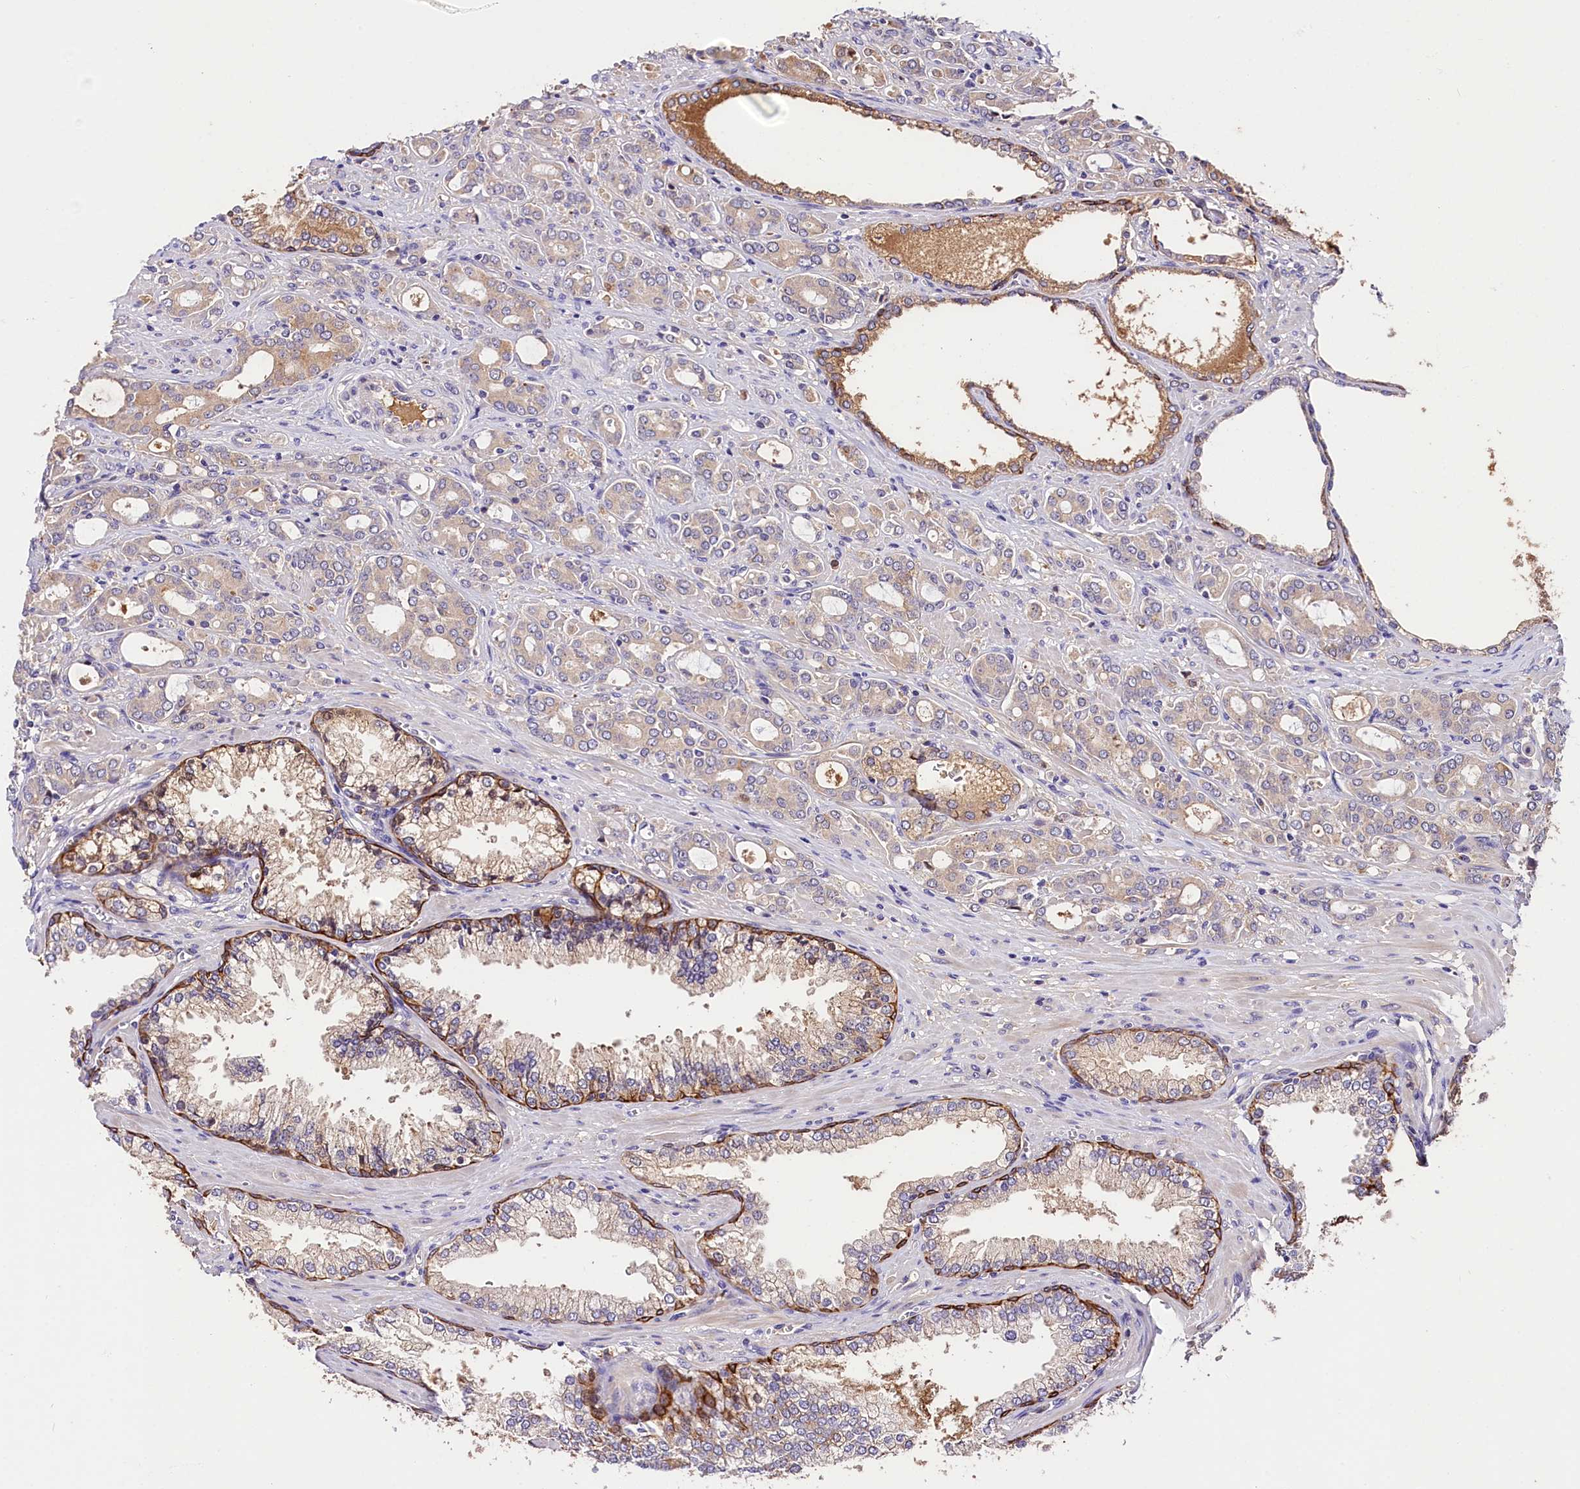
{"staining": {"intensity": "negative", "quantity": "none", "location": "none"}, "tissue": "prostate cancer", "cell_type": "Tumor cells", "image_type": "cancer", "snomed": [{"axis": "morphology", "description": "Adenocarcinoma, High grade"}, {"axis": "topography", "description": "Prostate"}], "caption": "Immunohistochemistry image of human prostate cancer stained for a protein (brown), which shows no positivity in tumor cells.", "gene": "ARMC6", "patient": {"sex": "male", "age": 72}}